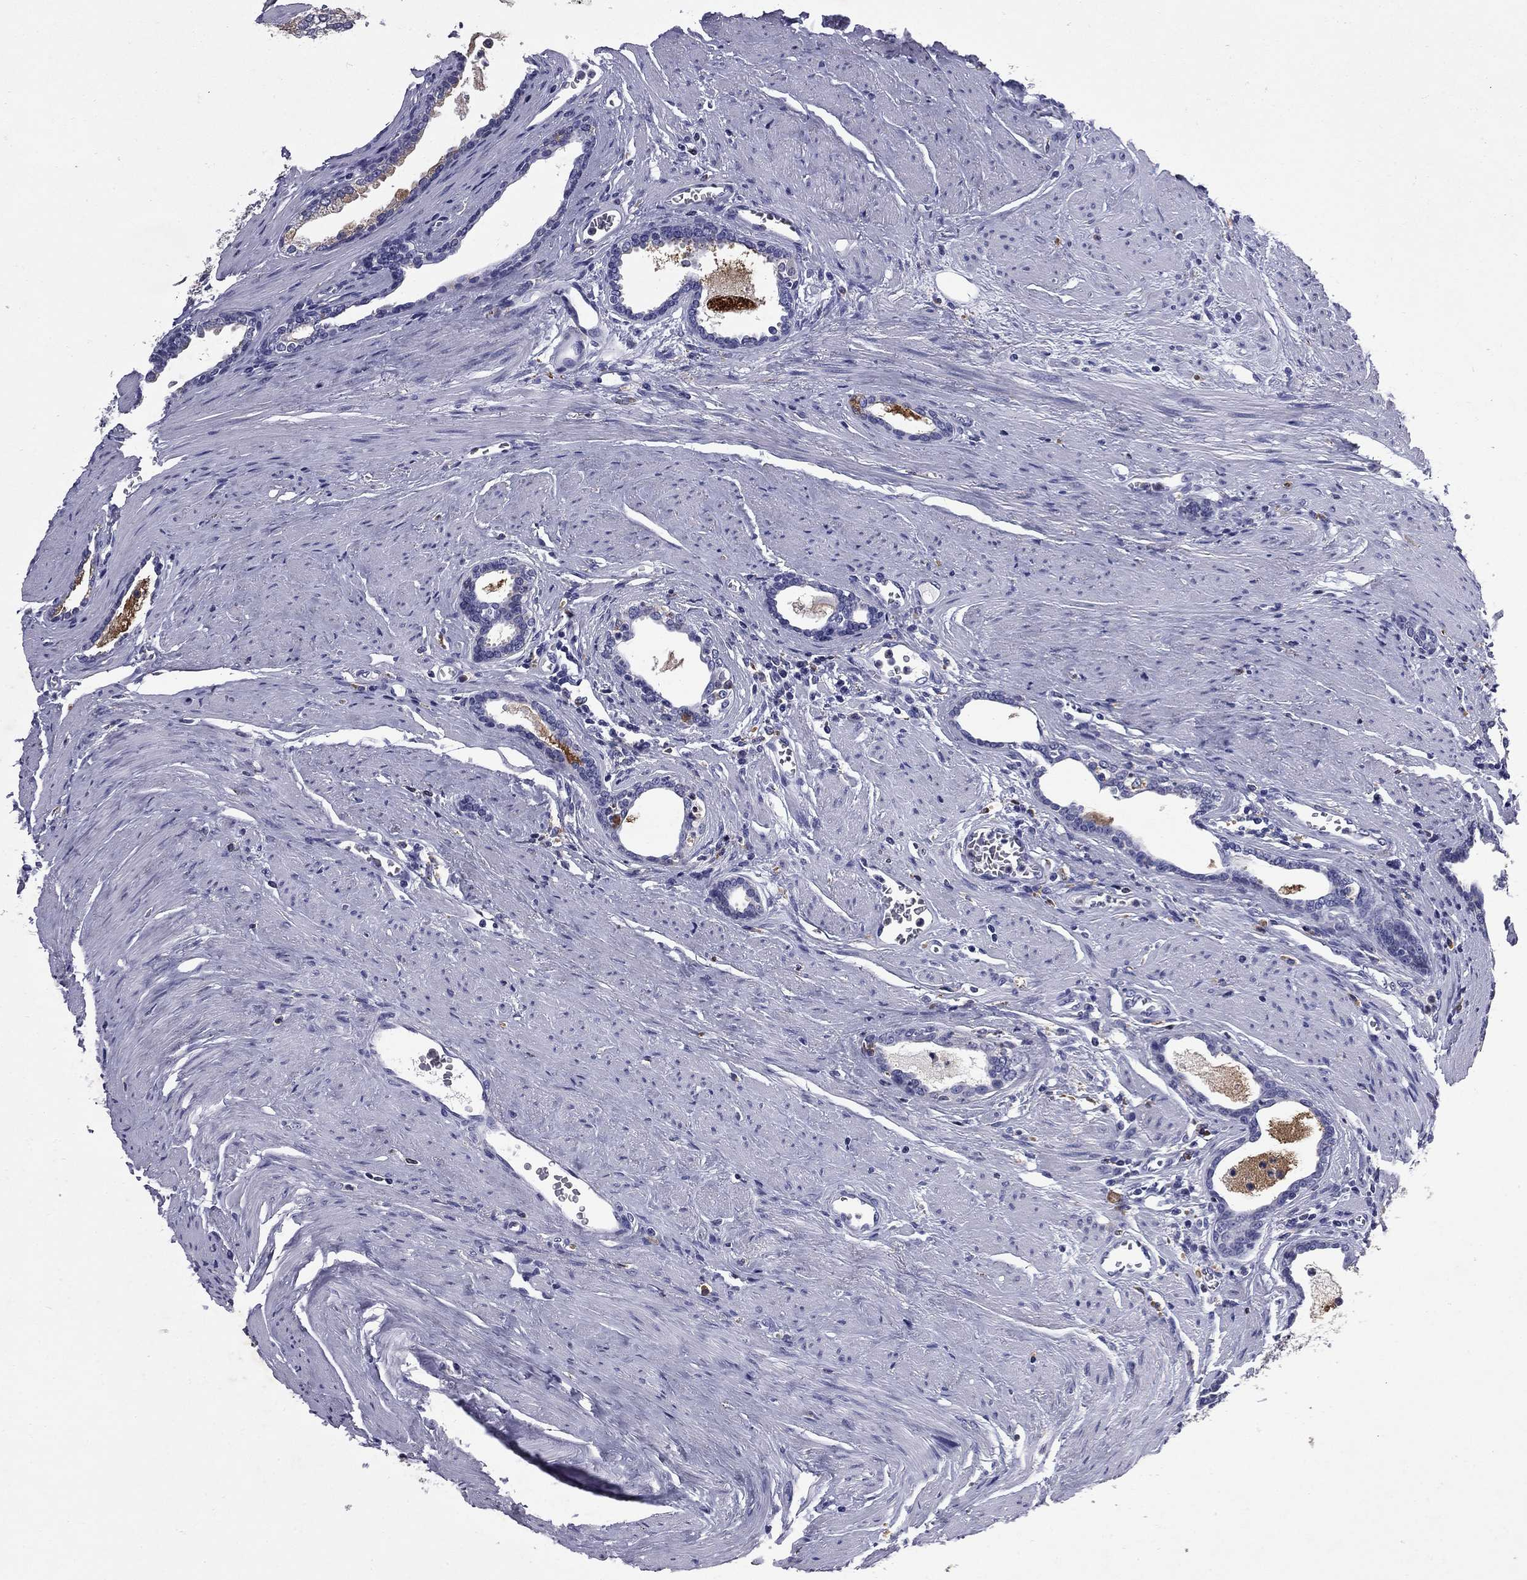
{"staining": {"intensity": "negative", "quantity": "none", "location": "none"}, "tissue": "prostate cancer", "cell_type": "Tumor cells", "image_type": "cancer", "snomed": [{"axis": "morphology", "description": "Adenocarcinoma, NOS"}, {"axis": "topography", "description": "Prostate"}], "caption": "DAB immunohistochemical staining of human adenocarcinoma (prostate) displays no significant positivity in tumor cells.", "gene": "MADCAM1", "patient": {"sex": "male", "age": 66}}